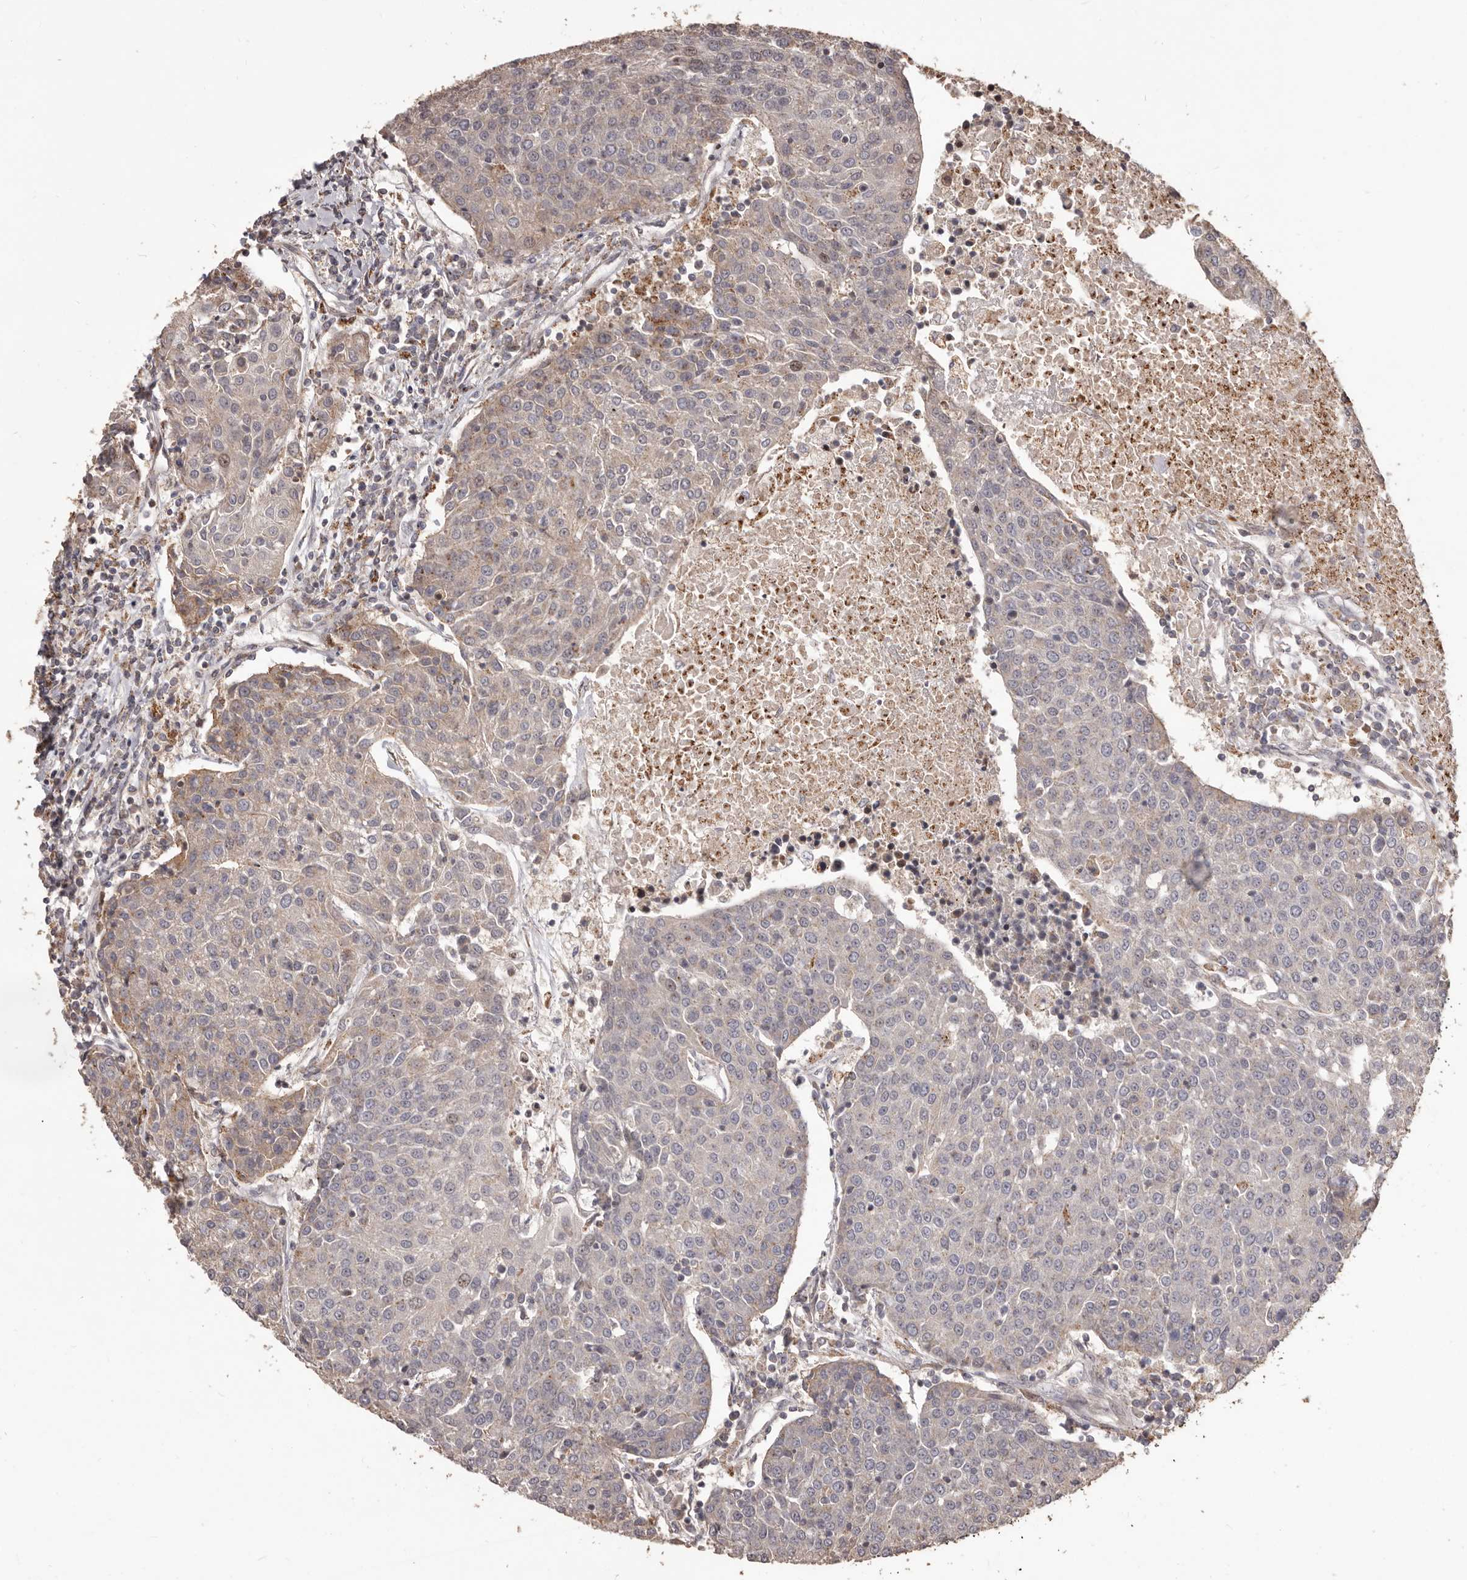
{"staining": {"intensity": "weak", "quantity": "<25%", "location": "cytoplasmic/membranous"}, "tissue": "urothelial cancer", "cell_type": "Tumor cells", "image_type": "cancer", "snomed": [{"axis": "morphology", "description": "Urothelial carcinoma, High grade"}, {"axis": "topography", "description": "Urinary bladder"}], "caption": "Immunohistochemistry (IHC) micrograph of neoplastic tissue: urothelial cancer stained with DAB displays no significant protein positivity in tumor cells.", "gene": "MTO1", "patient": {"sex": "female", "age": 85}}